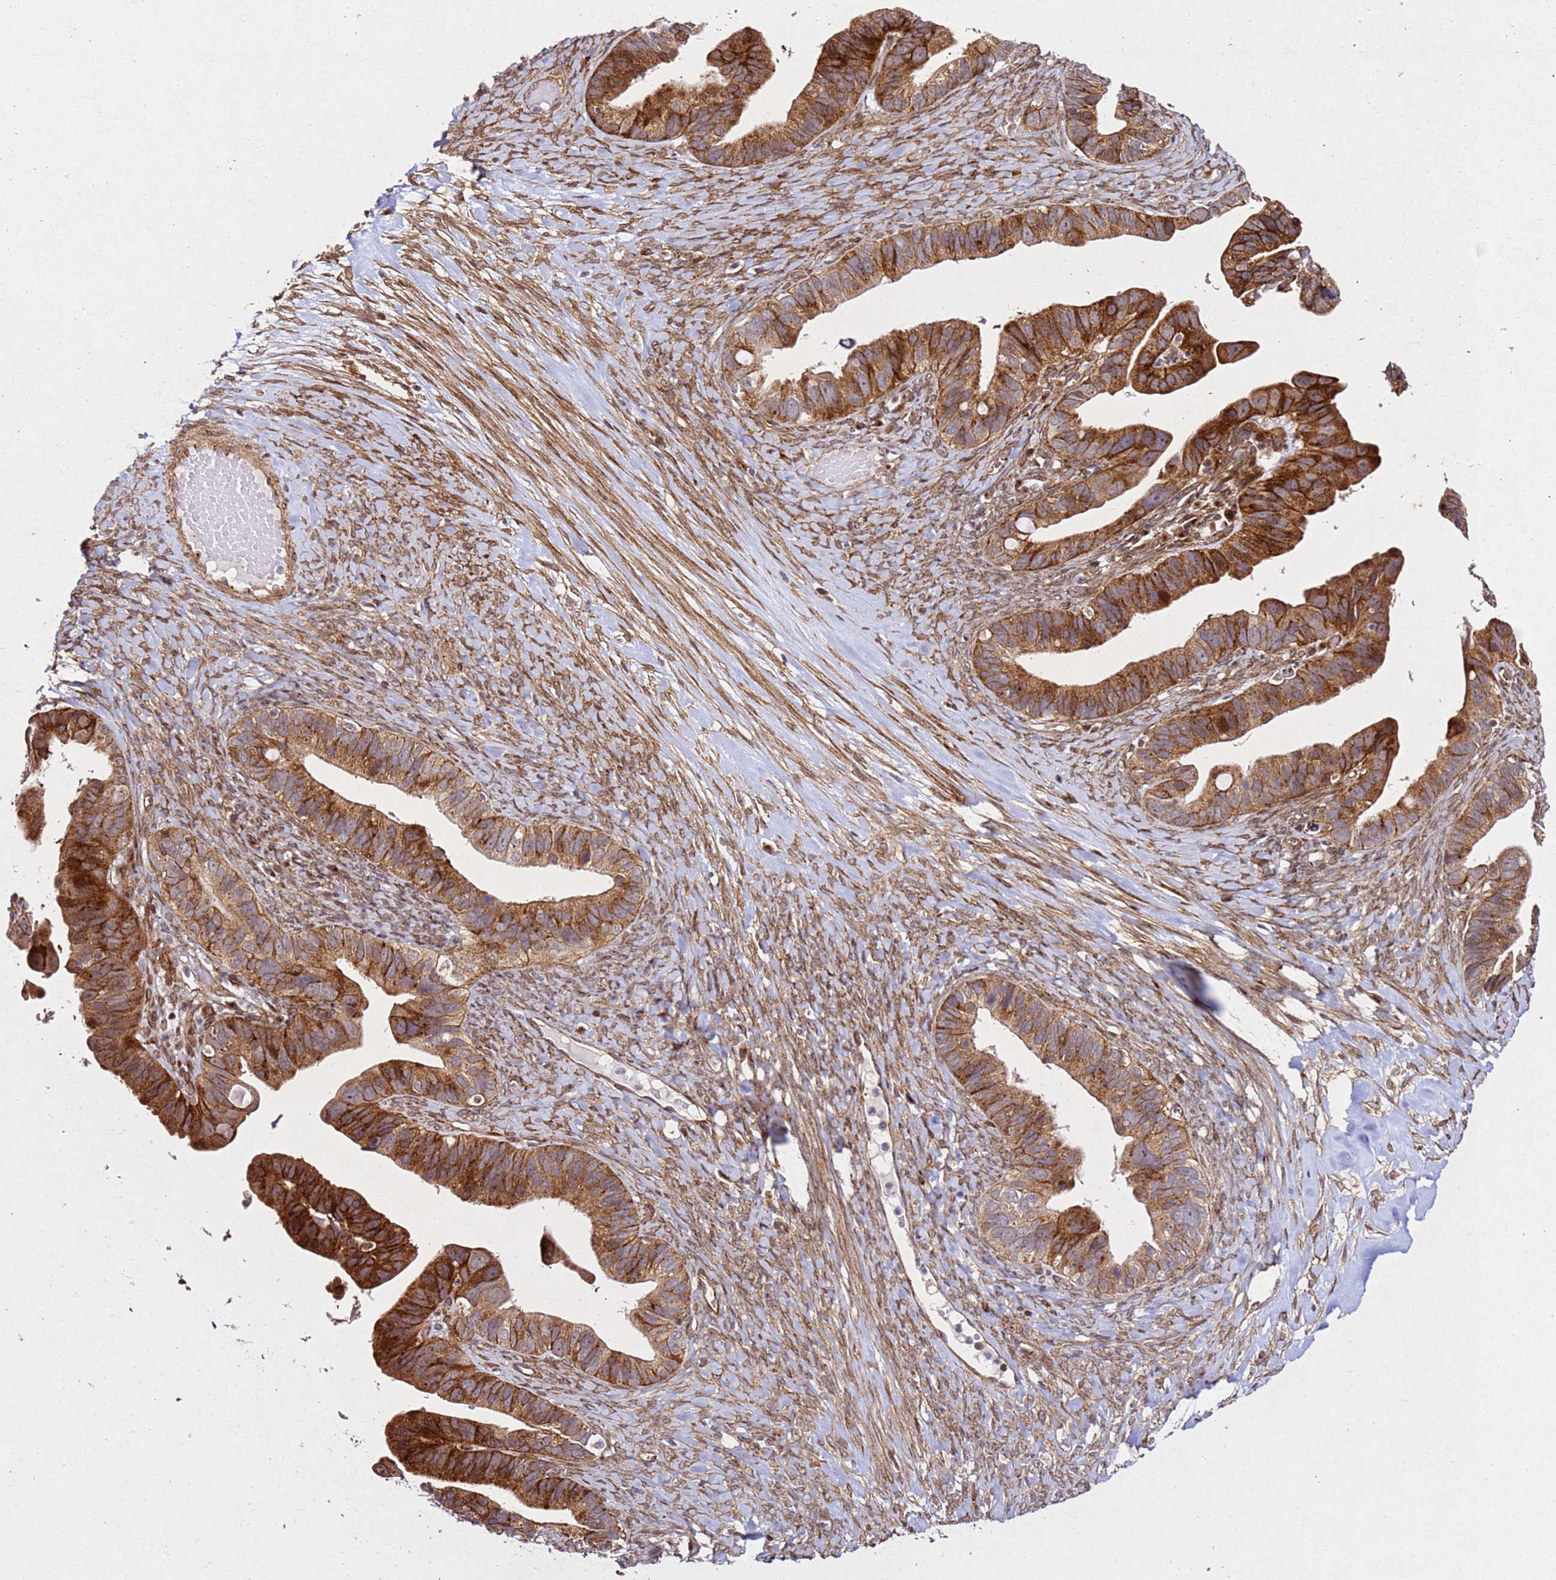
{"staining": {"intensity": "strong", "quantity": ">75%", "location": "cytoplasmic/membranous"}, "tissue": "ovarian cancer", "cell_type": "Tumor cells", "image_type": "cancer", "snomed": [{"axis": "morphology", "description": "Cystadenocarcinoma, serous, NOS"}, {"axis": "topography", "description": "Ovary"}], "caption": "Immunohistochemical staining of human ovarian cancer reveals high levels of strong cytoplasmic/membranous protein expression in about >75% of tumor cells.", "gene": "ZNF296", "patient": {"sex": "female", "age": 56}}